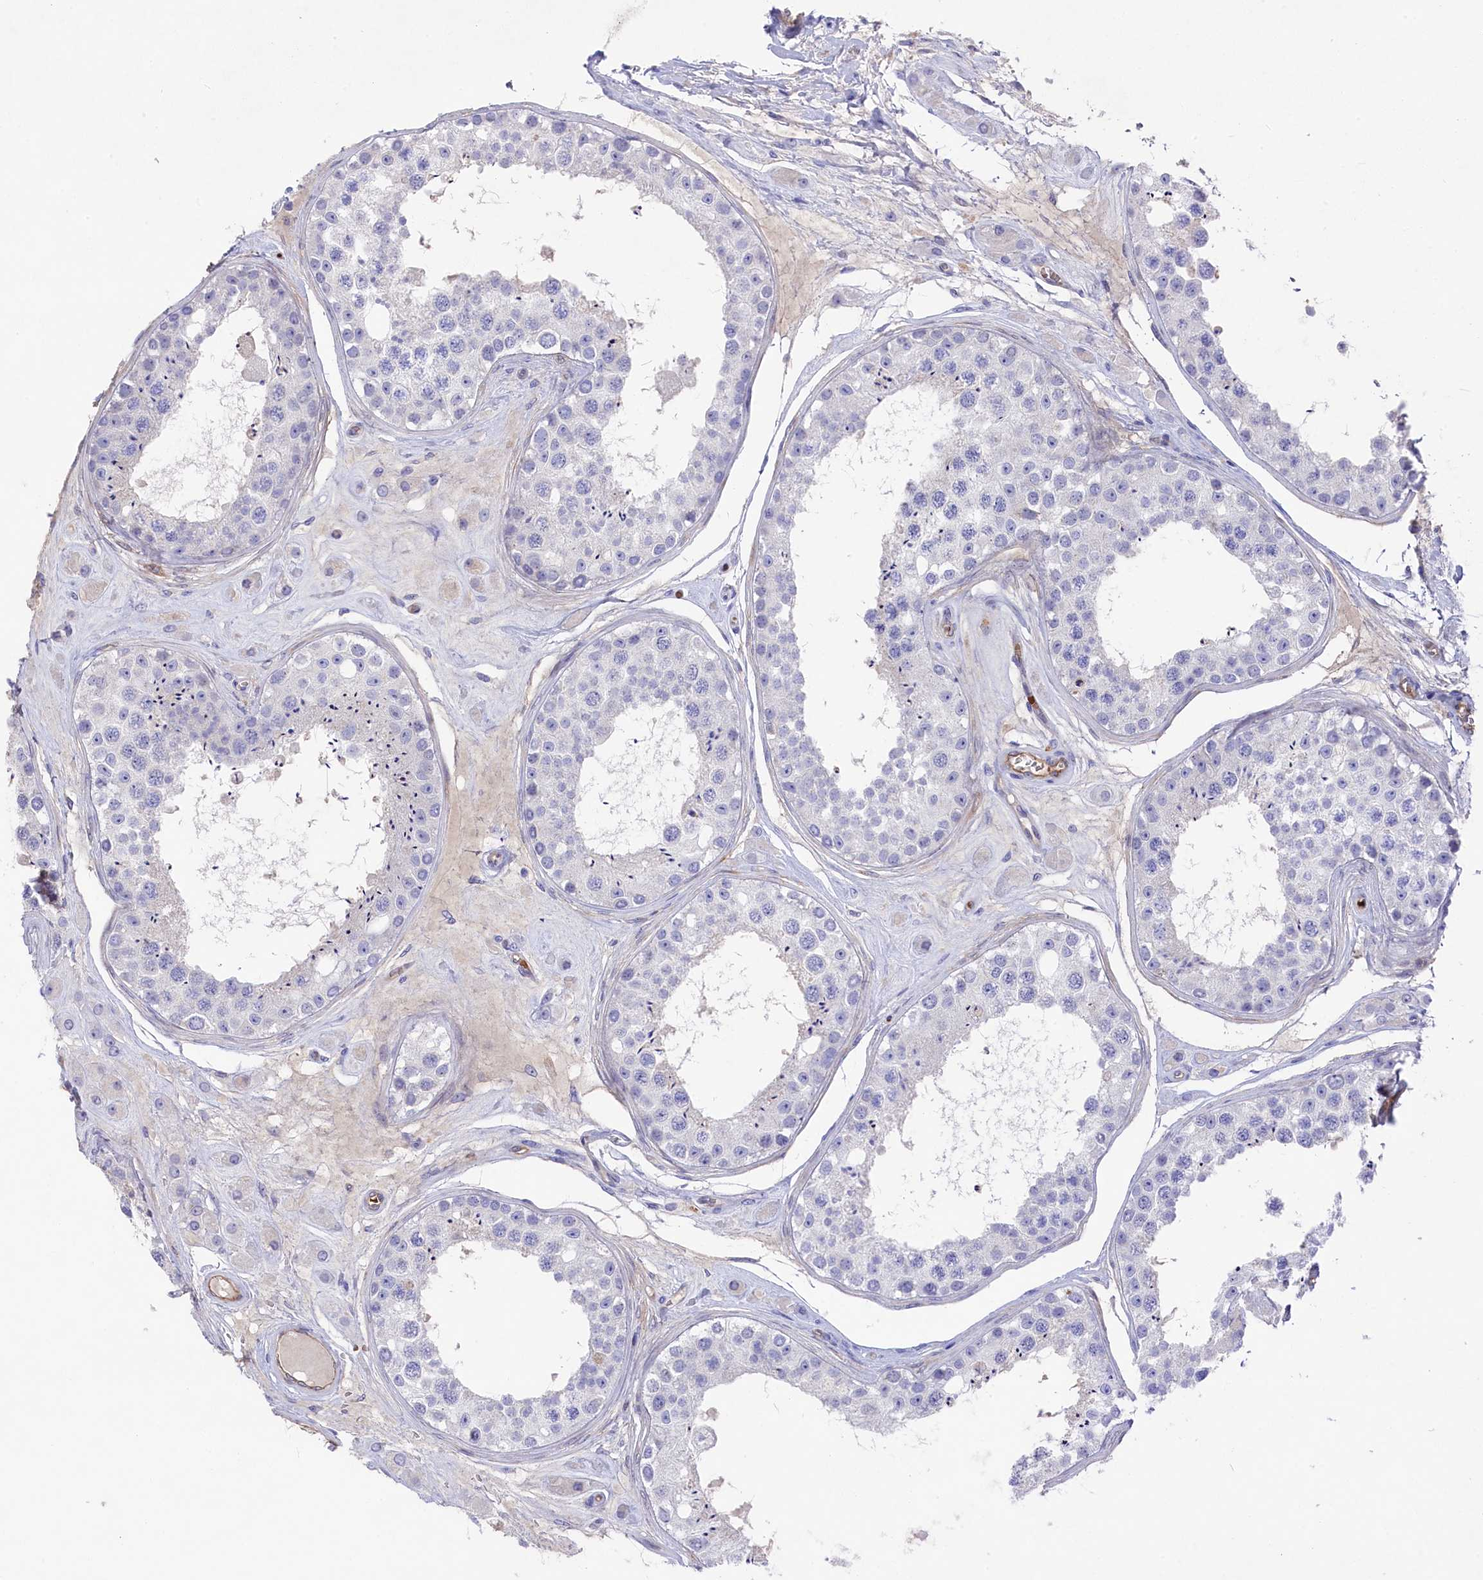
{"staining": {"intensity": "negative", "quantity": "none", "location": "none"}, "tissue": "testis", "cell_type": "Cells in seminiferous ducts", "image_type": "normal", "snomed": [{"axis": "morphology", "description": "Normal tissue, NOS"}, {"axis": "topography", "description": "Testis"}], "caption": "Immunohistochemistry micrograph of unremarkable testis stained for a protein (brown), which shows no positivity in cells in seminiferous ducts. (DAB (3,3'-diaminobenzidine) immunohistochemistry, high magnification).", "gene": "LHFPL4", "patient": {"sex": "male", "age": 25}}